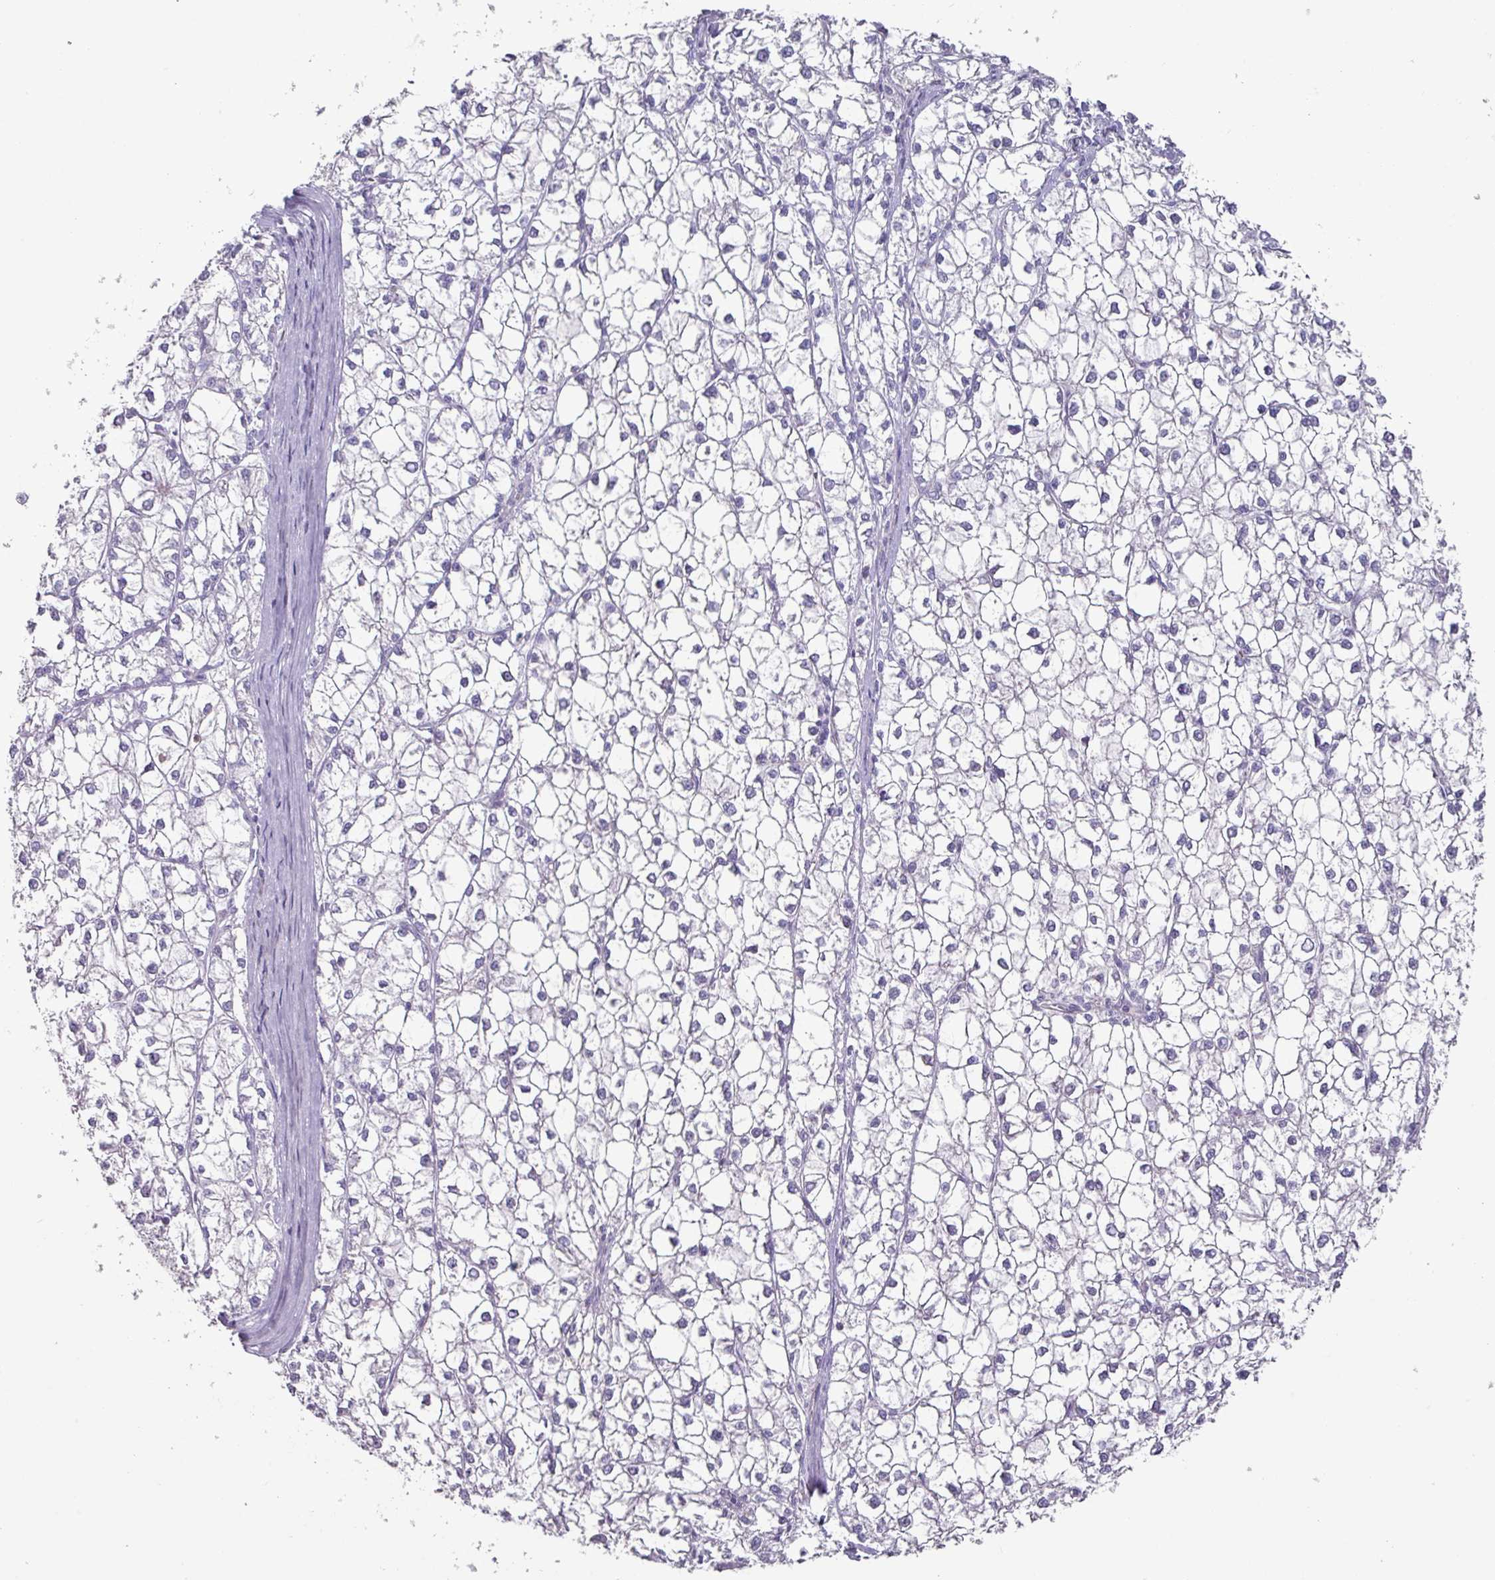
{"staining": {"intensity": "negative", "quantity": "none", "location": "none"}, "tissue": "liver cancer", "cell_type": "Tumor cells", "image_type": "cancer", "snomed": [{"axis": "morphology", "description": "Carcinoma, Hepatocellular, NOS"}, {"axis": "topography", "description": "Liver"}], "caption": "This is an immunohistochemistry histopathology image of human liver cancer (hepatocellular carcinoma). There is no staining in tumor cells.", "gene": "MT-ND4", "patient": {"sex": "female", "age": 43}}